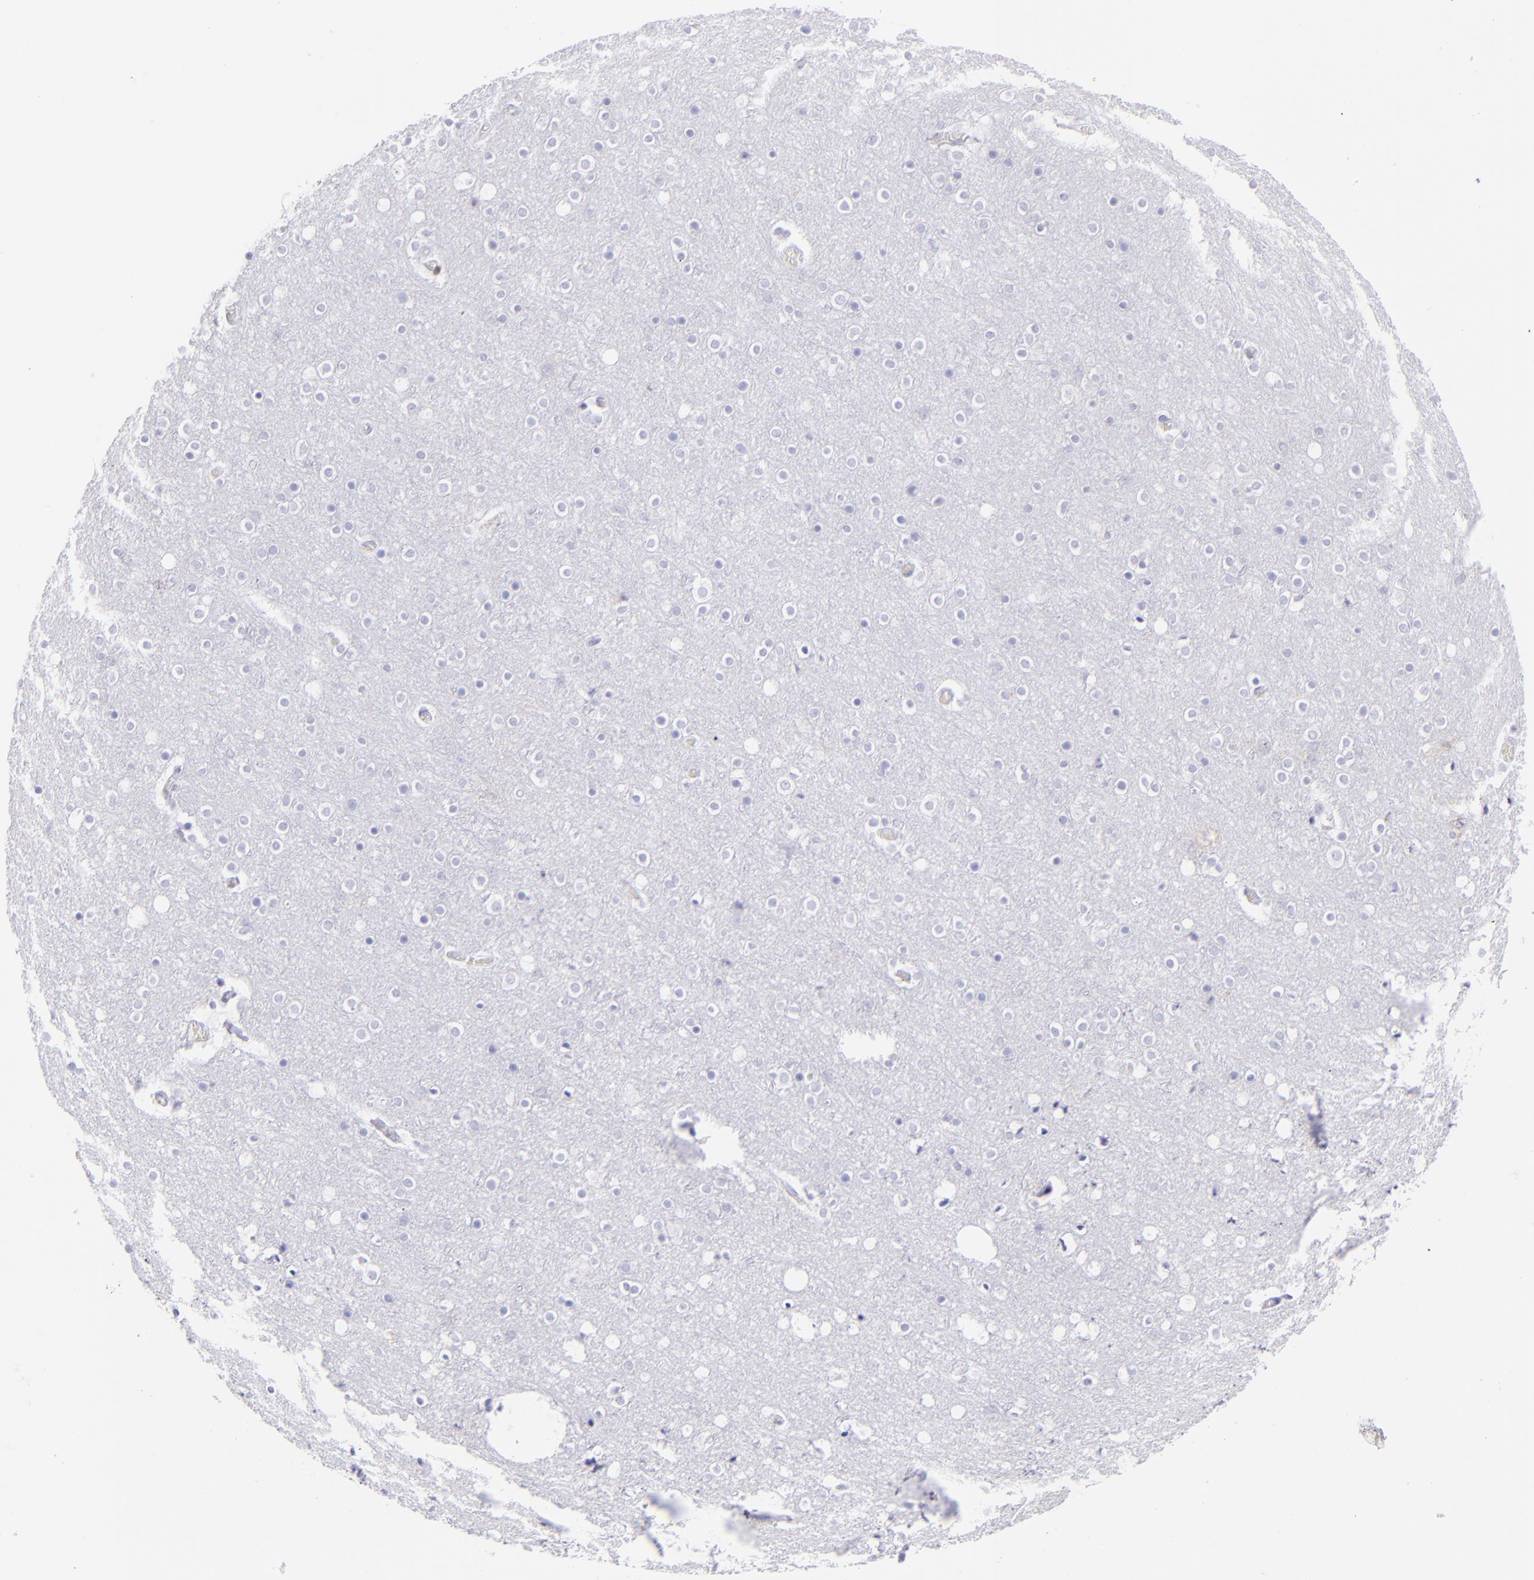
{"staining": {"intensity": "negative", "quantity": "none", "location": "none"}, "tissue": "cerebral cortex", "cell_type": "Endothelial cells", "image_type": "normal", "snomed": [{"axis": "morphology", "description": "Normal tissue, NOS"}, {"axis": "topography", "description": "Cerebral cortex"}], "caption": "Immunohistochemistry micrograph of normal cerebral cortex: cerebral cortex stained with DAB (3,3'-diaminobenzidine) displays no significant protein staining in endothelial cells. (Immunohistochemistry (ihc), brightfield microscopy, high magnification).", "gene": "CD69", "patient": {"sex": "female", "age": 54}}